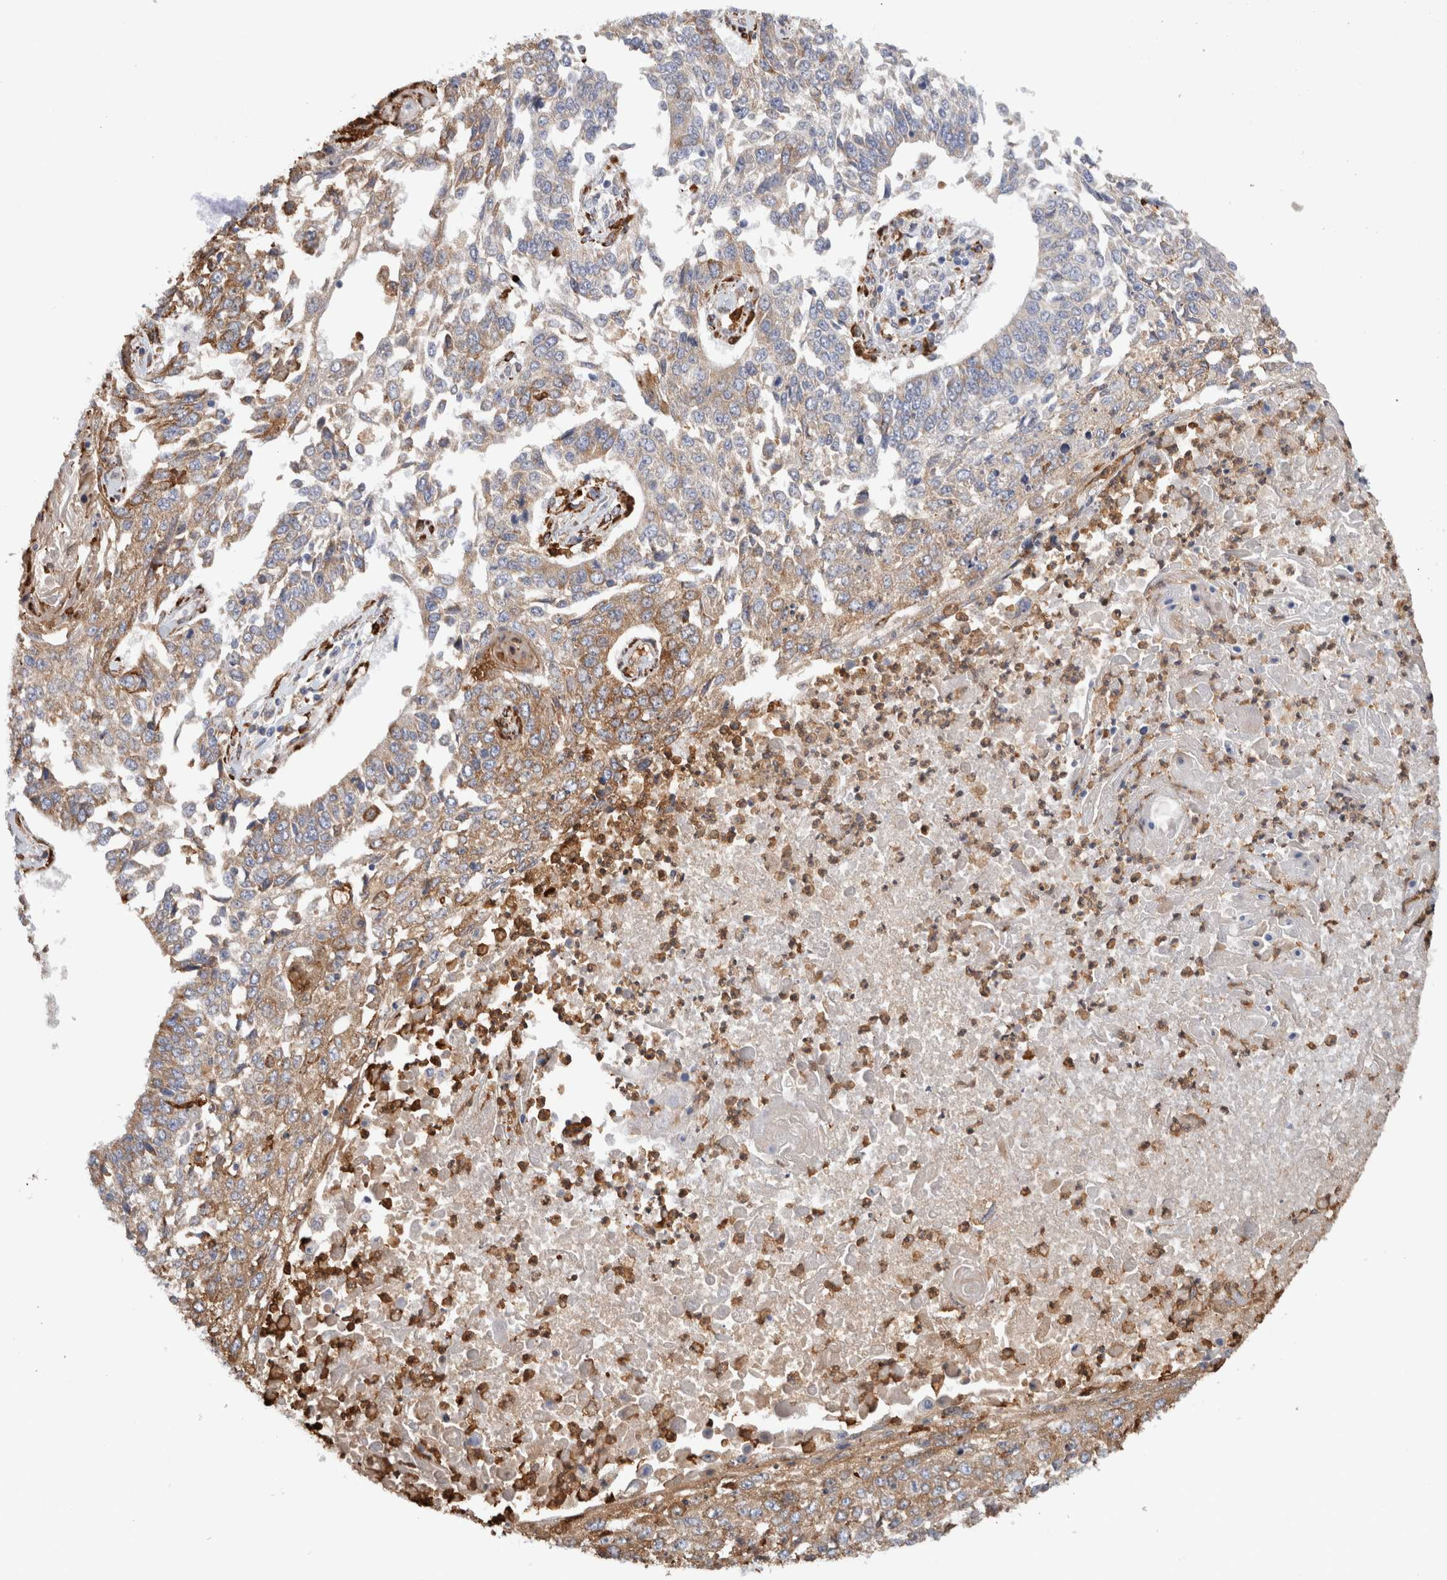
{"staining": {"intensity": "weak", "quantity": "25%-75%", "location": "cytoplasmic/membranous"}, "tissue": "lung cancer", "cell_type": "Tumor cells", "image_type": "cancer", "snomed": [{"axis": "morphology", "description": "Normal tissue, NOS"}, {"axis": "morphology", "description": "Squamous cell carcinoma, NOS"}, {"axis": "topography", "description": "Cartilage tissue"}, {"axis": "topography", "description": "Bronchus"}, {"axis": "topography", "description": "Lung"}, {"axis": "topography", "description": "Peripheral nerve tissue"}], "caption": "High-magnification brightfield microscopy of lung cancer (squamous cell carcinoma) stained with DAB (3,3'-diaminobenzidine) (brown) and counterstained with hematoxylin (blue). tumor cells exhibit weak cytoplasmic/membranous expression is appreciated in about25%-75% of cells.", "gene": "P4HA1", "patient": {"sex": "female", "age": 49}}